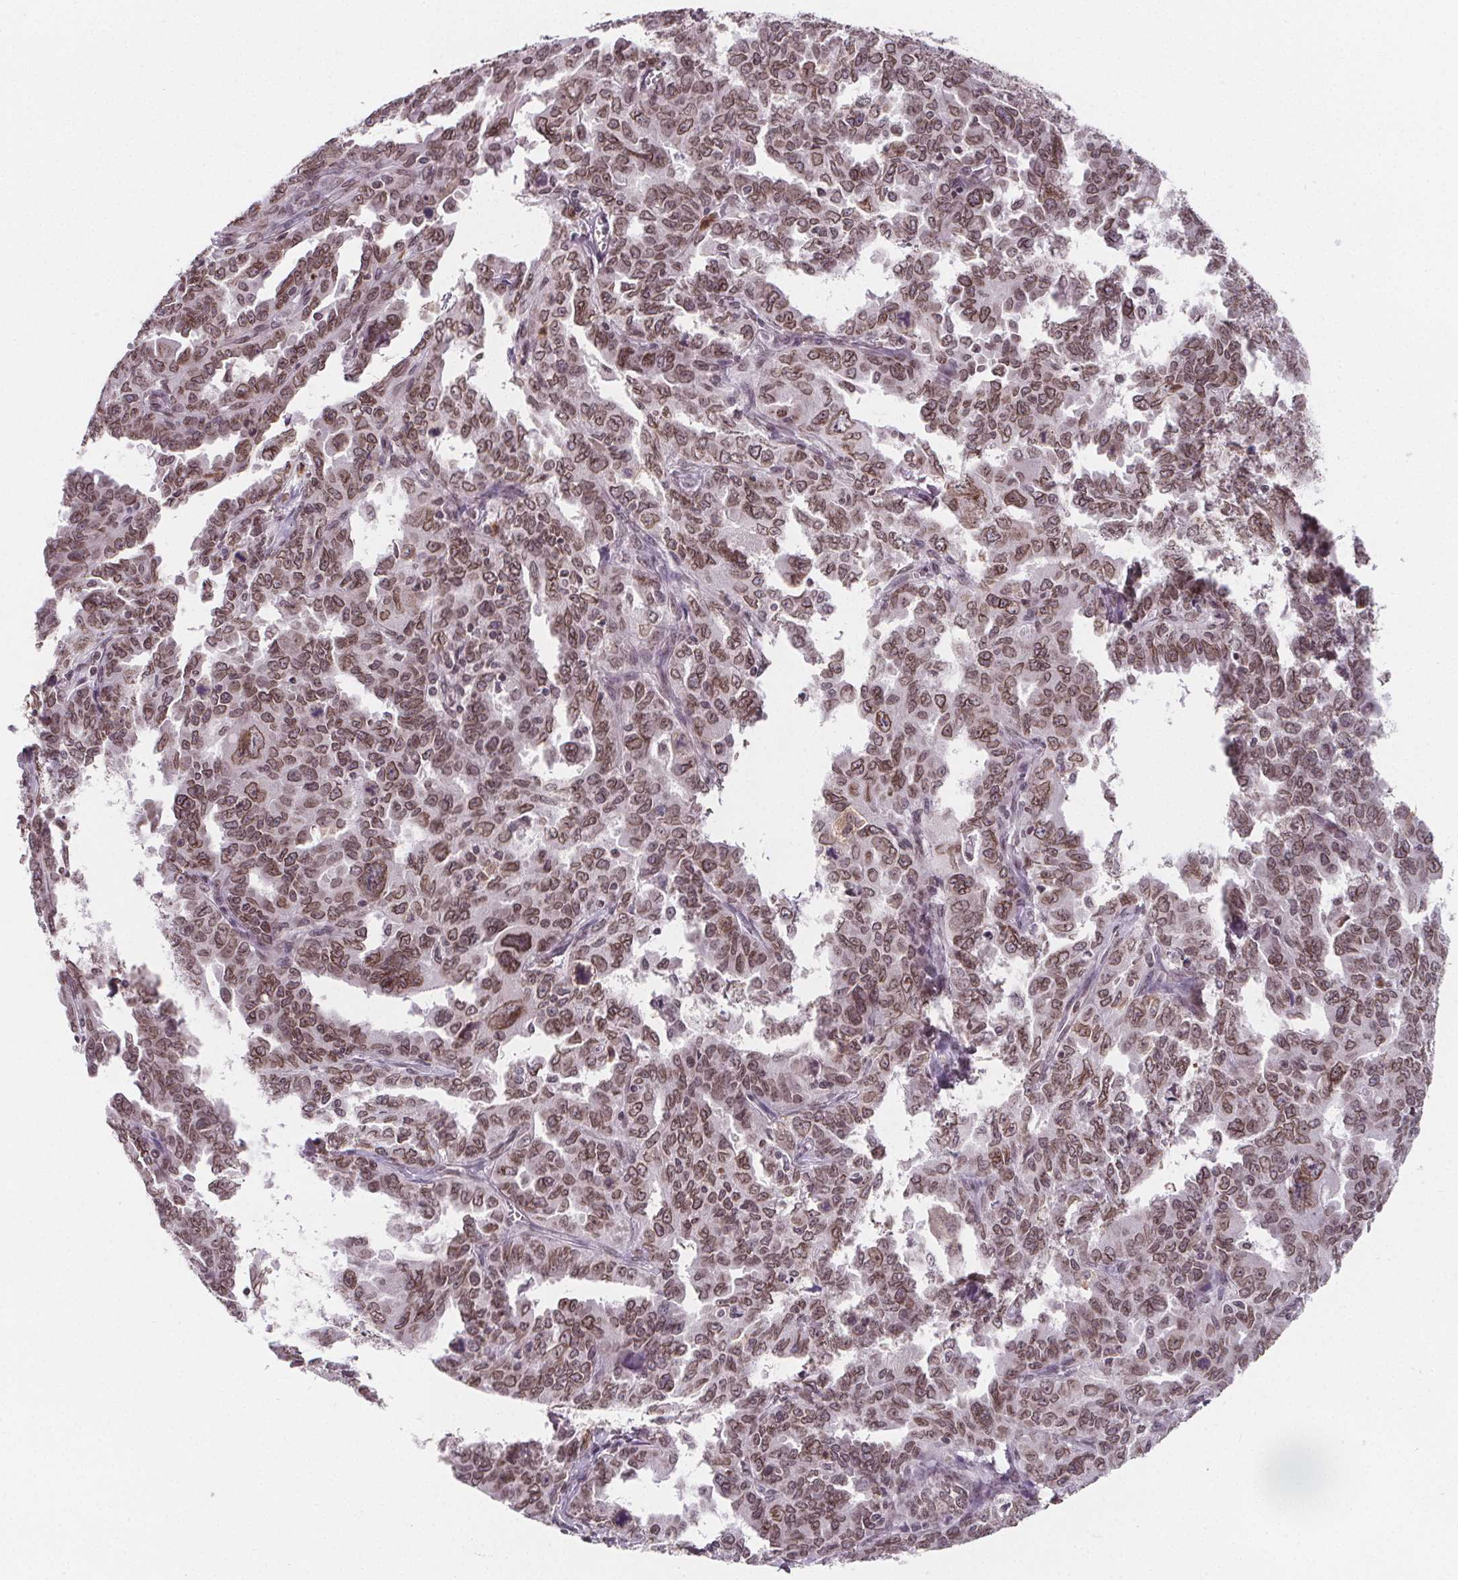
{"staining": {"intensity": "moderate", "quantity": ">75%", "location": "cytoplasmic/membranous,nuclear"}, "tissue": "ovarian cancer", "cell_type": "Tumor cells", "image_type": "cancer", "snomed": [{"axis": "morphology", "description": "Adenocarcinoma, NOS"}, {"axis": "morphology", "description": "Carcinoma, endometroid"}, {"axis": "topography", "description": "Ovary"}], "caption": "Brown immunohistochemical staining in human ovarian cancer exhibits moderate cytoplasmic/membranous and nuclear positivity in approximately >75% of tumor cells.", "gene": "TTC39C", "patient": {"sex": "female", "age": 72}}